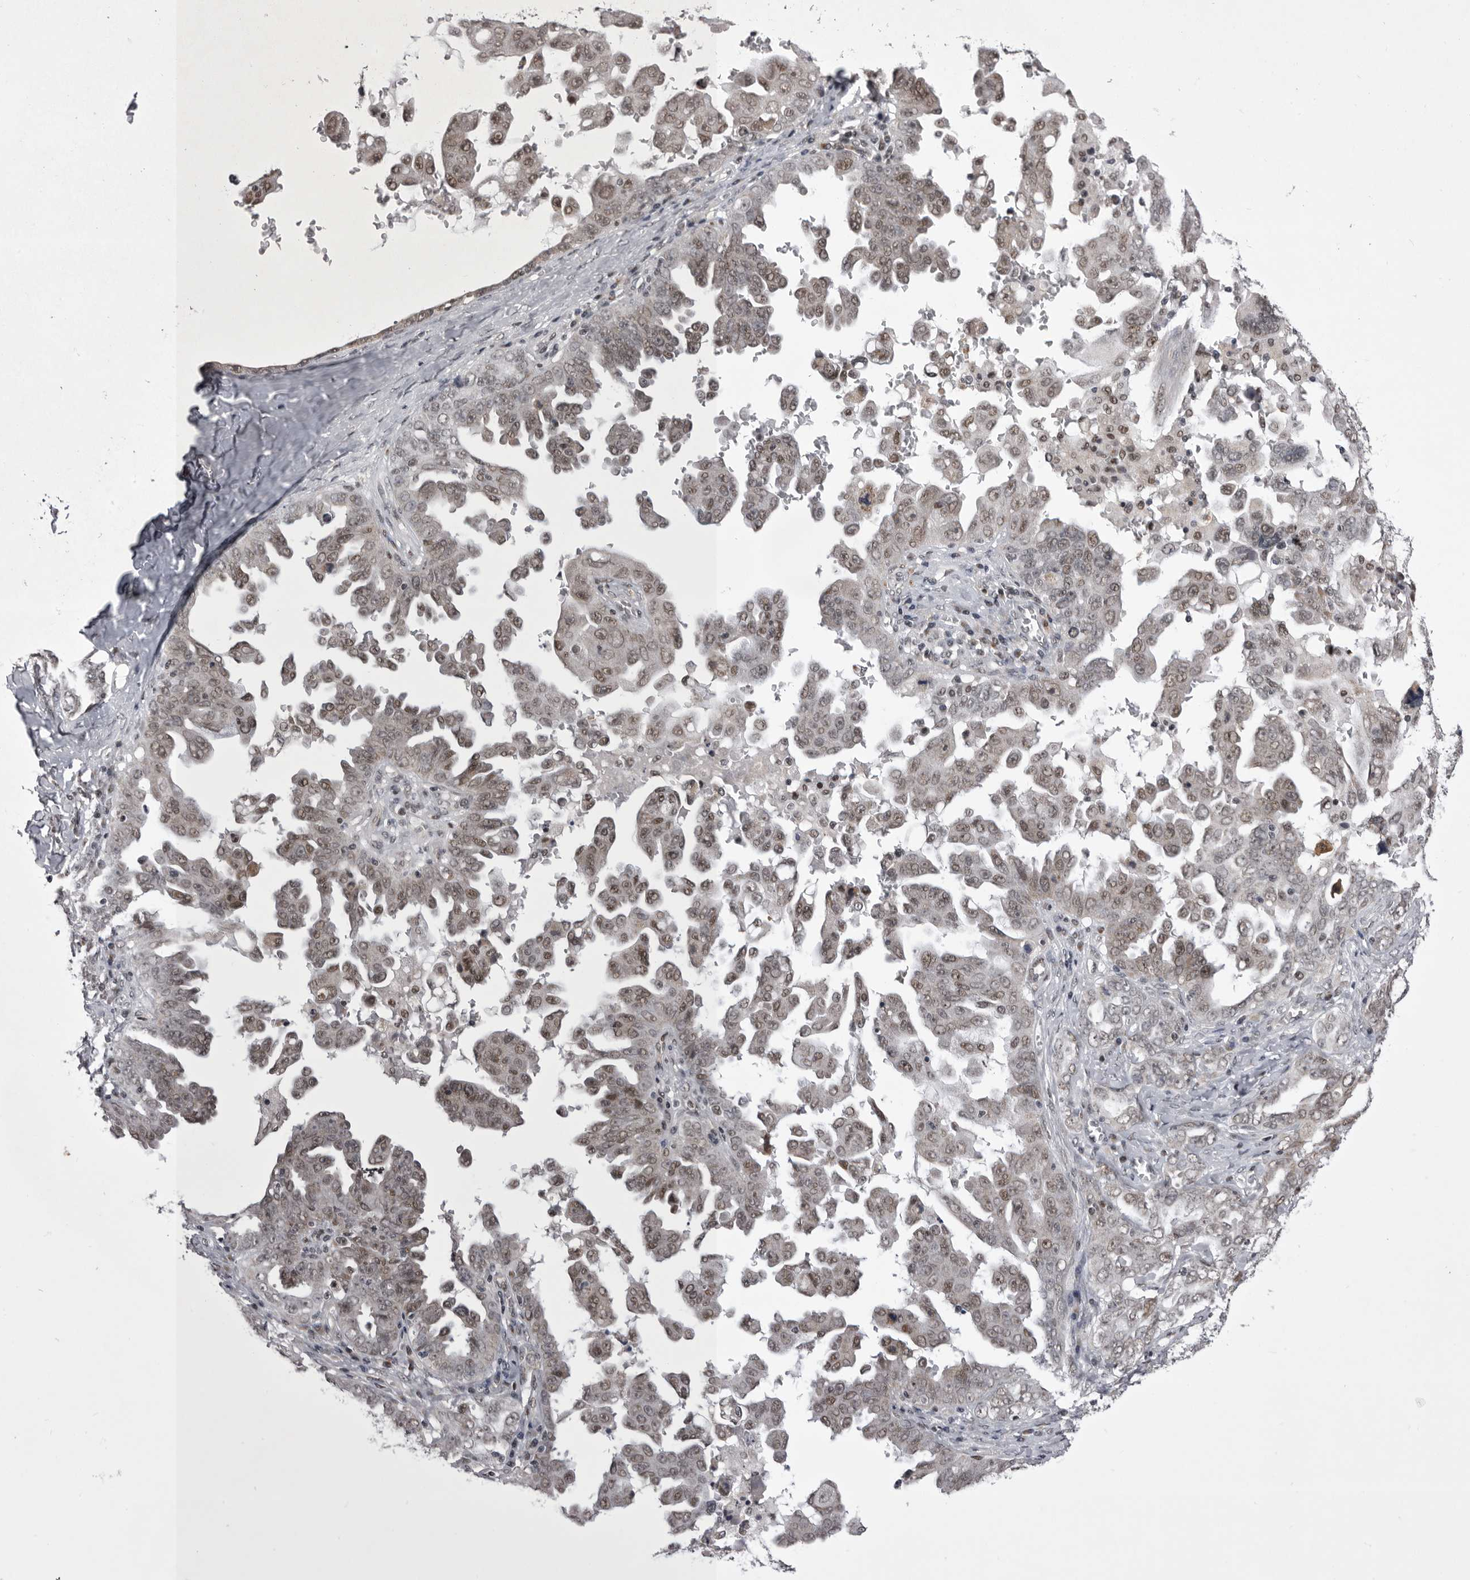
{"staining": {"intensity": "weak", "quantity": ">75%", "location": "nuclear"}, "tissue": "ovarian cancer", "cell_type": "Tumor cells", "image_type": "cancer", "snomed": [{"axis": "morphology", "description": "Carcinoma, endometroid"}, {"axis": "topography", "description": "Ovary"}], "caption": "Tumor cells demonstrate low levels of weak nuclear staining in approximately >75% of cells in endometroid carcinoma (ovarian).", "gene": "PRPF3", "patient": {"sex": "female", "age": 62}}